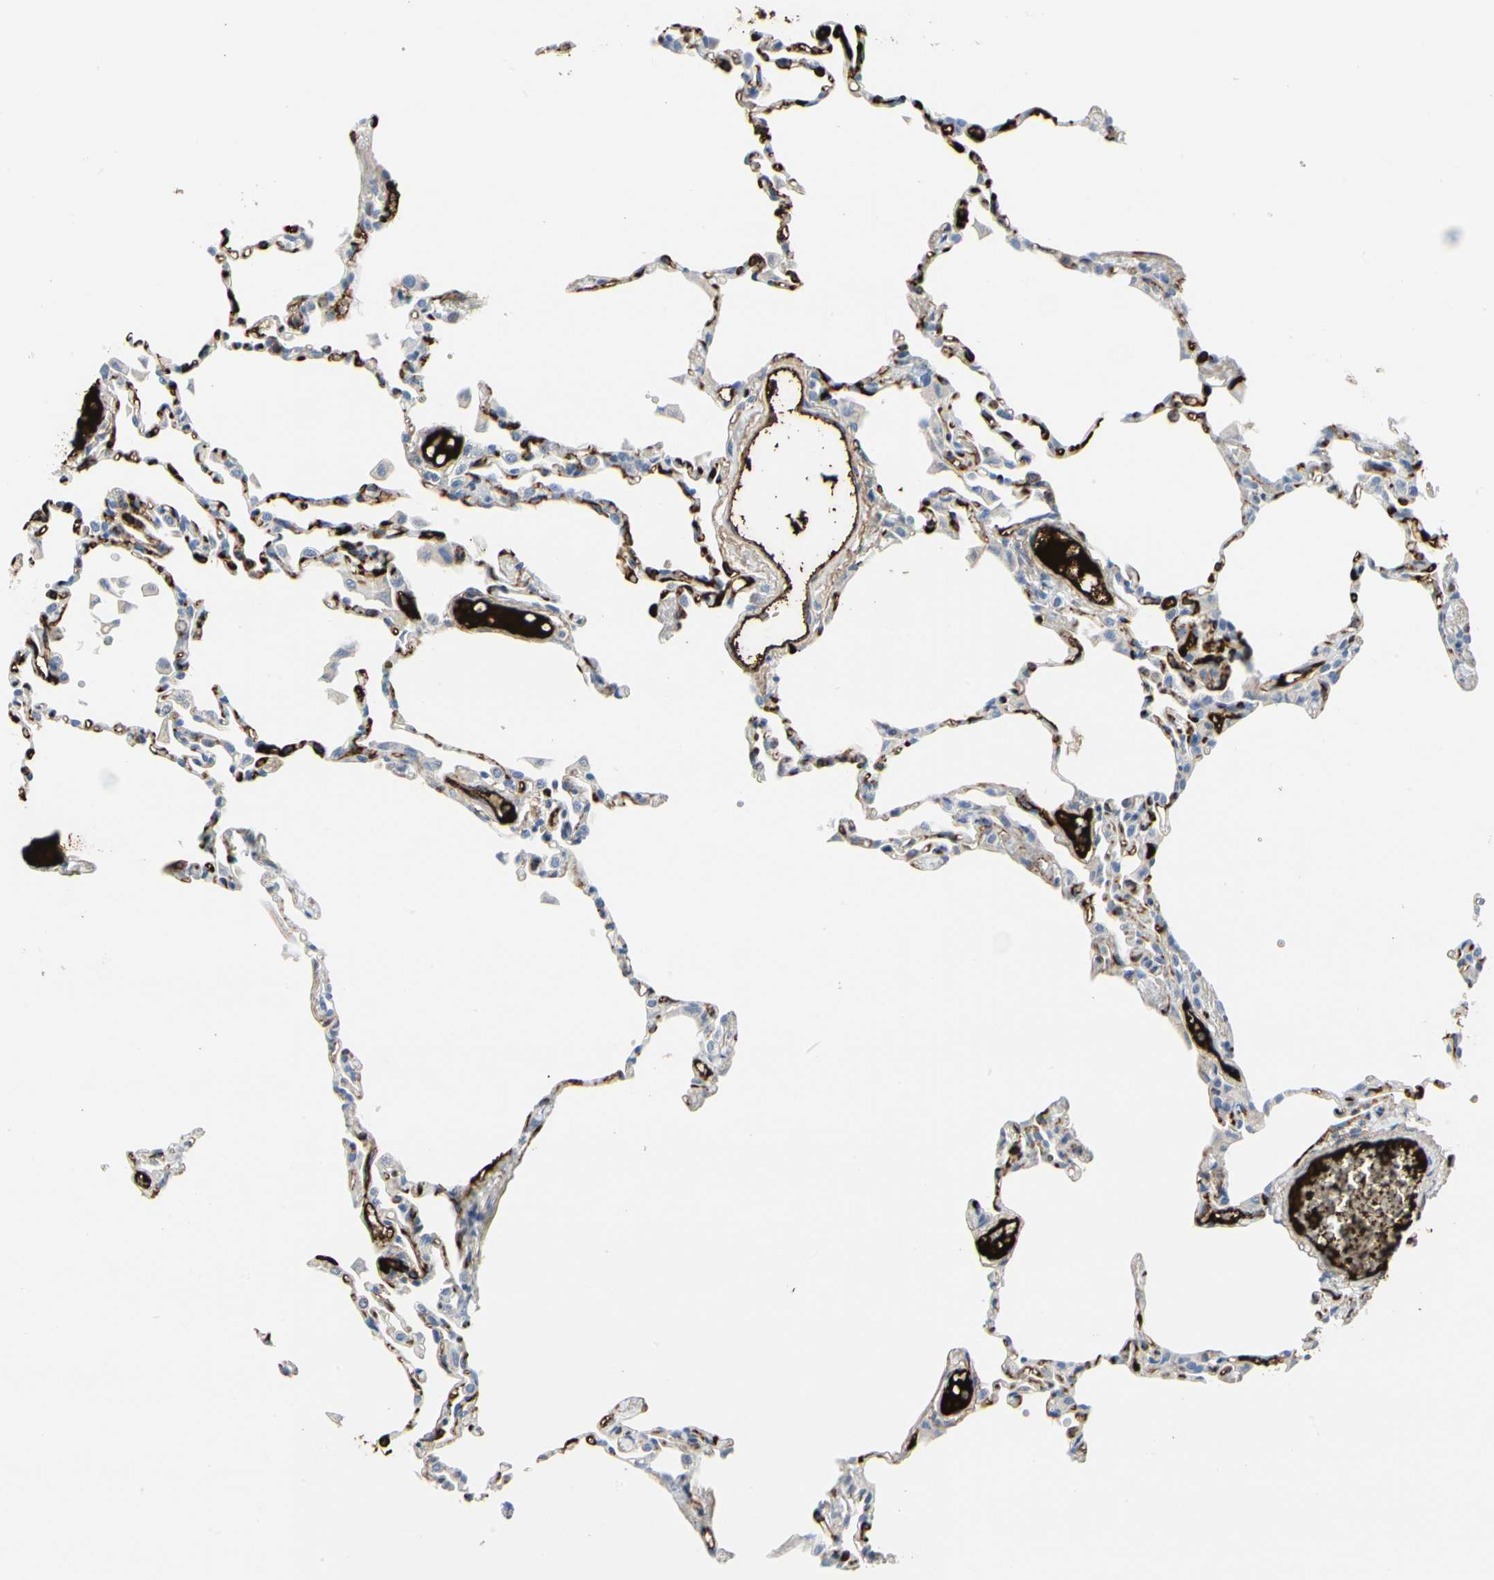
{"staining": {"intensity": "negative", "quantity": "none", "location": "none"}, "tissue": "lung", "cell_type": "Alveolar cells", "image_type": "normal", "snomed": [{"axis": "morphology", "description": "Normal tissue, NOS"}, {"axis": "topography", "description": "Lung"}], "caption": "A micrograph of lung stained for a protein shows no brown staining in alveolar cells.", "gene": "FGB", "patient": {"sex": "female", "age": 49}}